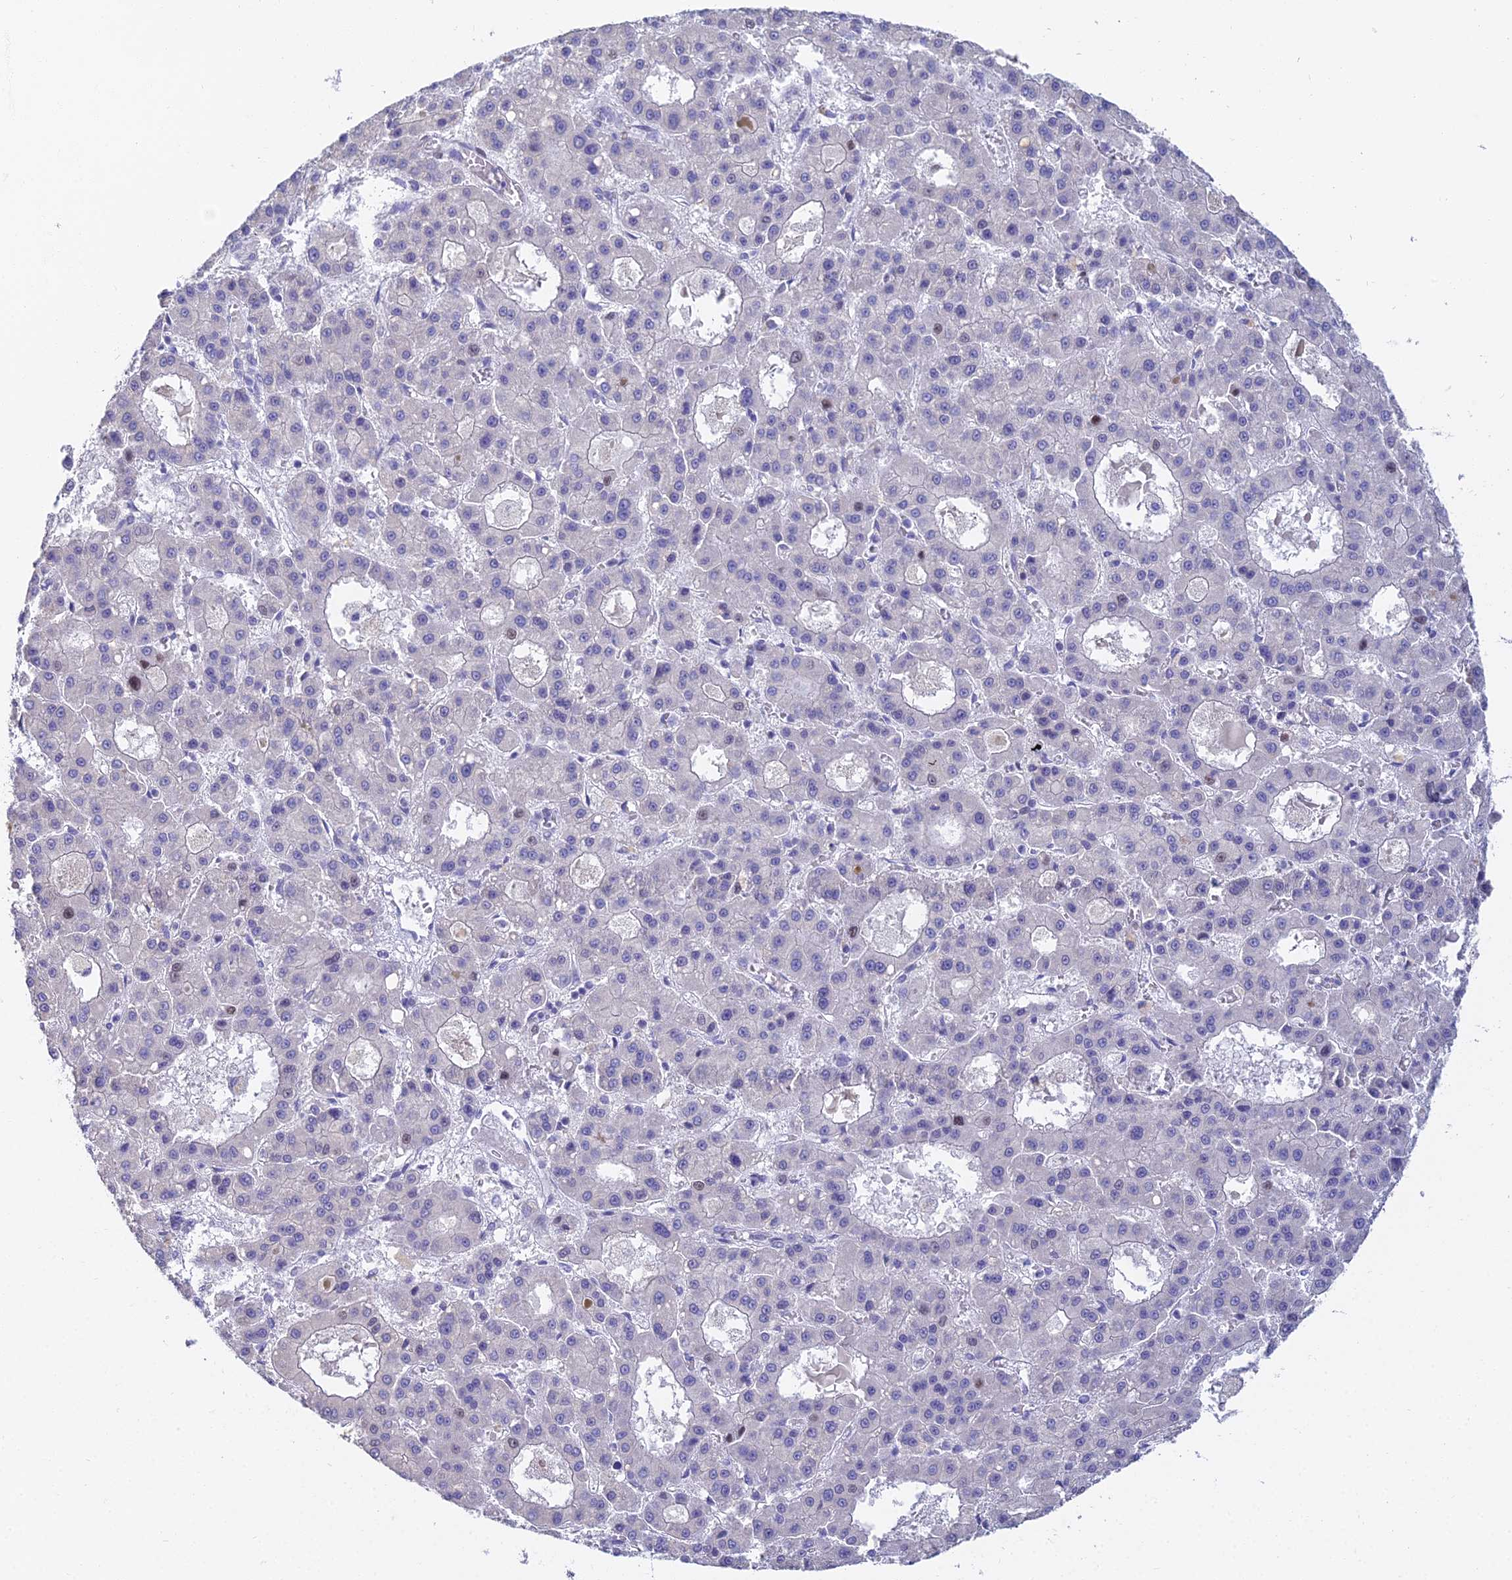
{"staining": {"intensity": "negative", "quantity": "none", "location": "none"}, "tissue": "liver cancer", "cell_type": "Tumor cells", "image_type": "cancer", "snomed": [{"axis": "morphology", "description": "Carcinoma, Hepatocellular, NOS"}, {"axis": "topography", "description": "Liver"}], "caption": "Micrograph shows no protein positivity in tumor cells of liver hepatocellular carcinoma tissue. (Stains: DAB immunohistochemistry (IHC) with hematoxylin counter stain, Microscopy: brightfield microscopy at high magnification).", "gene": "MCM2", "patient": {"sex": "male", "age": 70}}